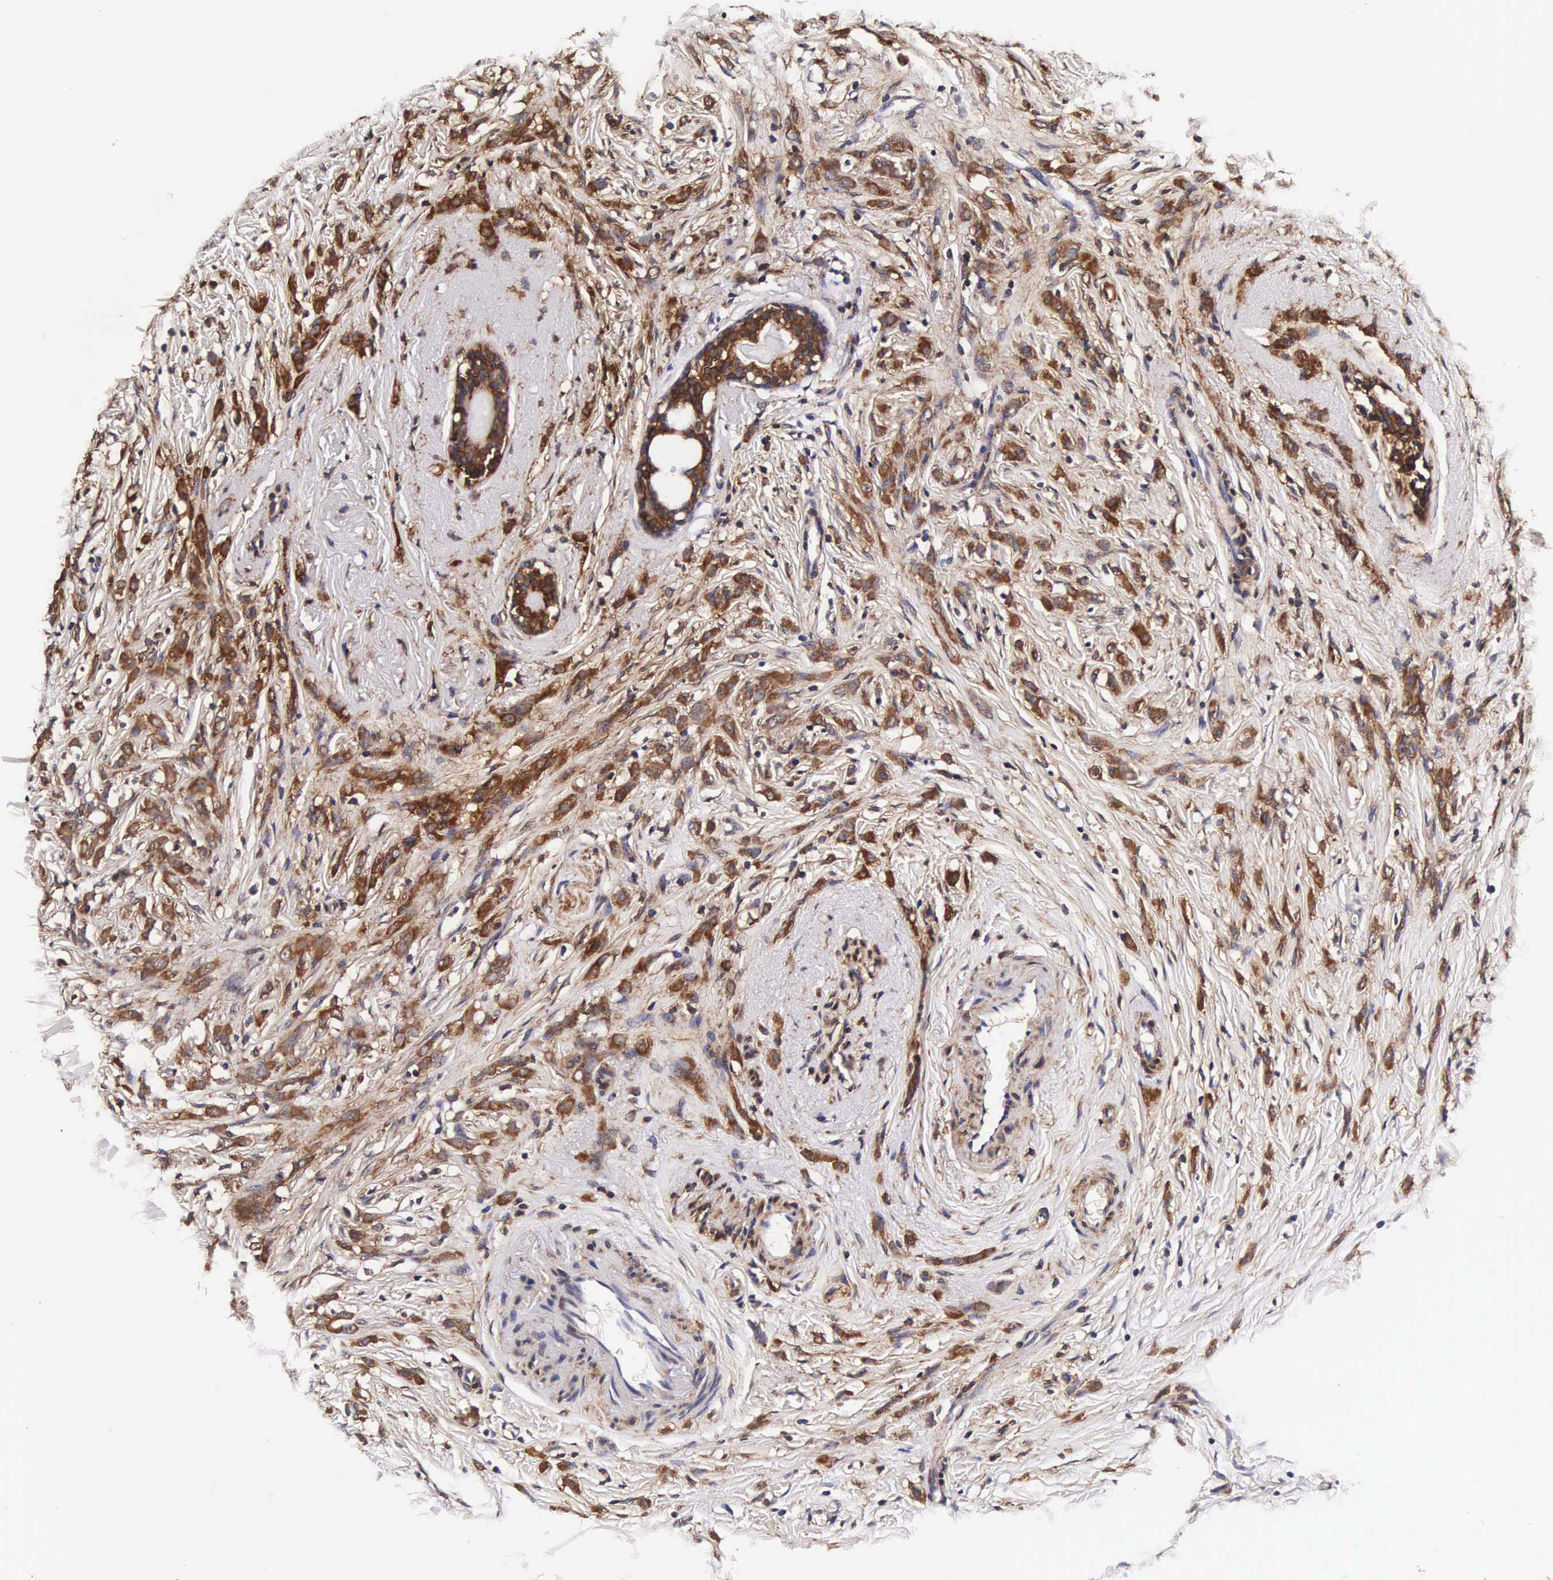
{"staining": {"intensity": "strong", "quantity": ">75%", "location": "cytoplasmic/membranous,nuclear"}, "tissue": "breast cancer", "cell_type": "Tumor cells", "image_type": "cancer", "snomed": [{"axis": "morphology", "description": "Lobular carcinoma"}, {"axis": "topography", "description": "Breast"}], "caption": "Lobular carcinoma (breast) was stained to show a protein in brown. There is high levels of strong cytoplasmic/membranous and nuclear expression in approximately >75% of tumor cells. (Brightfield microscopy of DAB IHC at high magnification).", "gene": "TECPR2", "patient": {"sex": "female", "age": 57}}